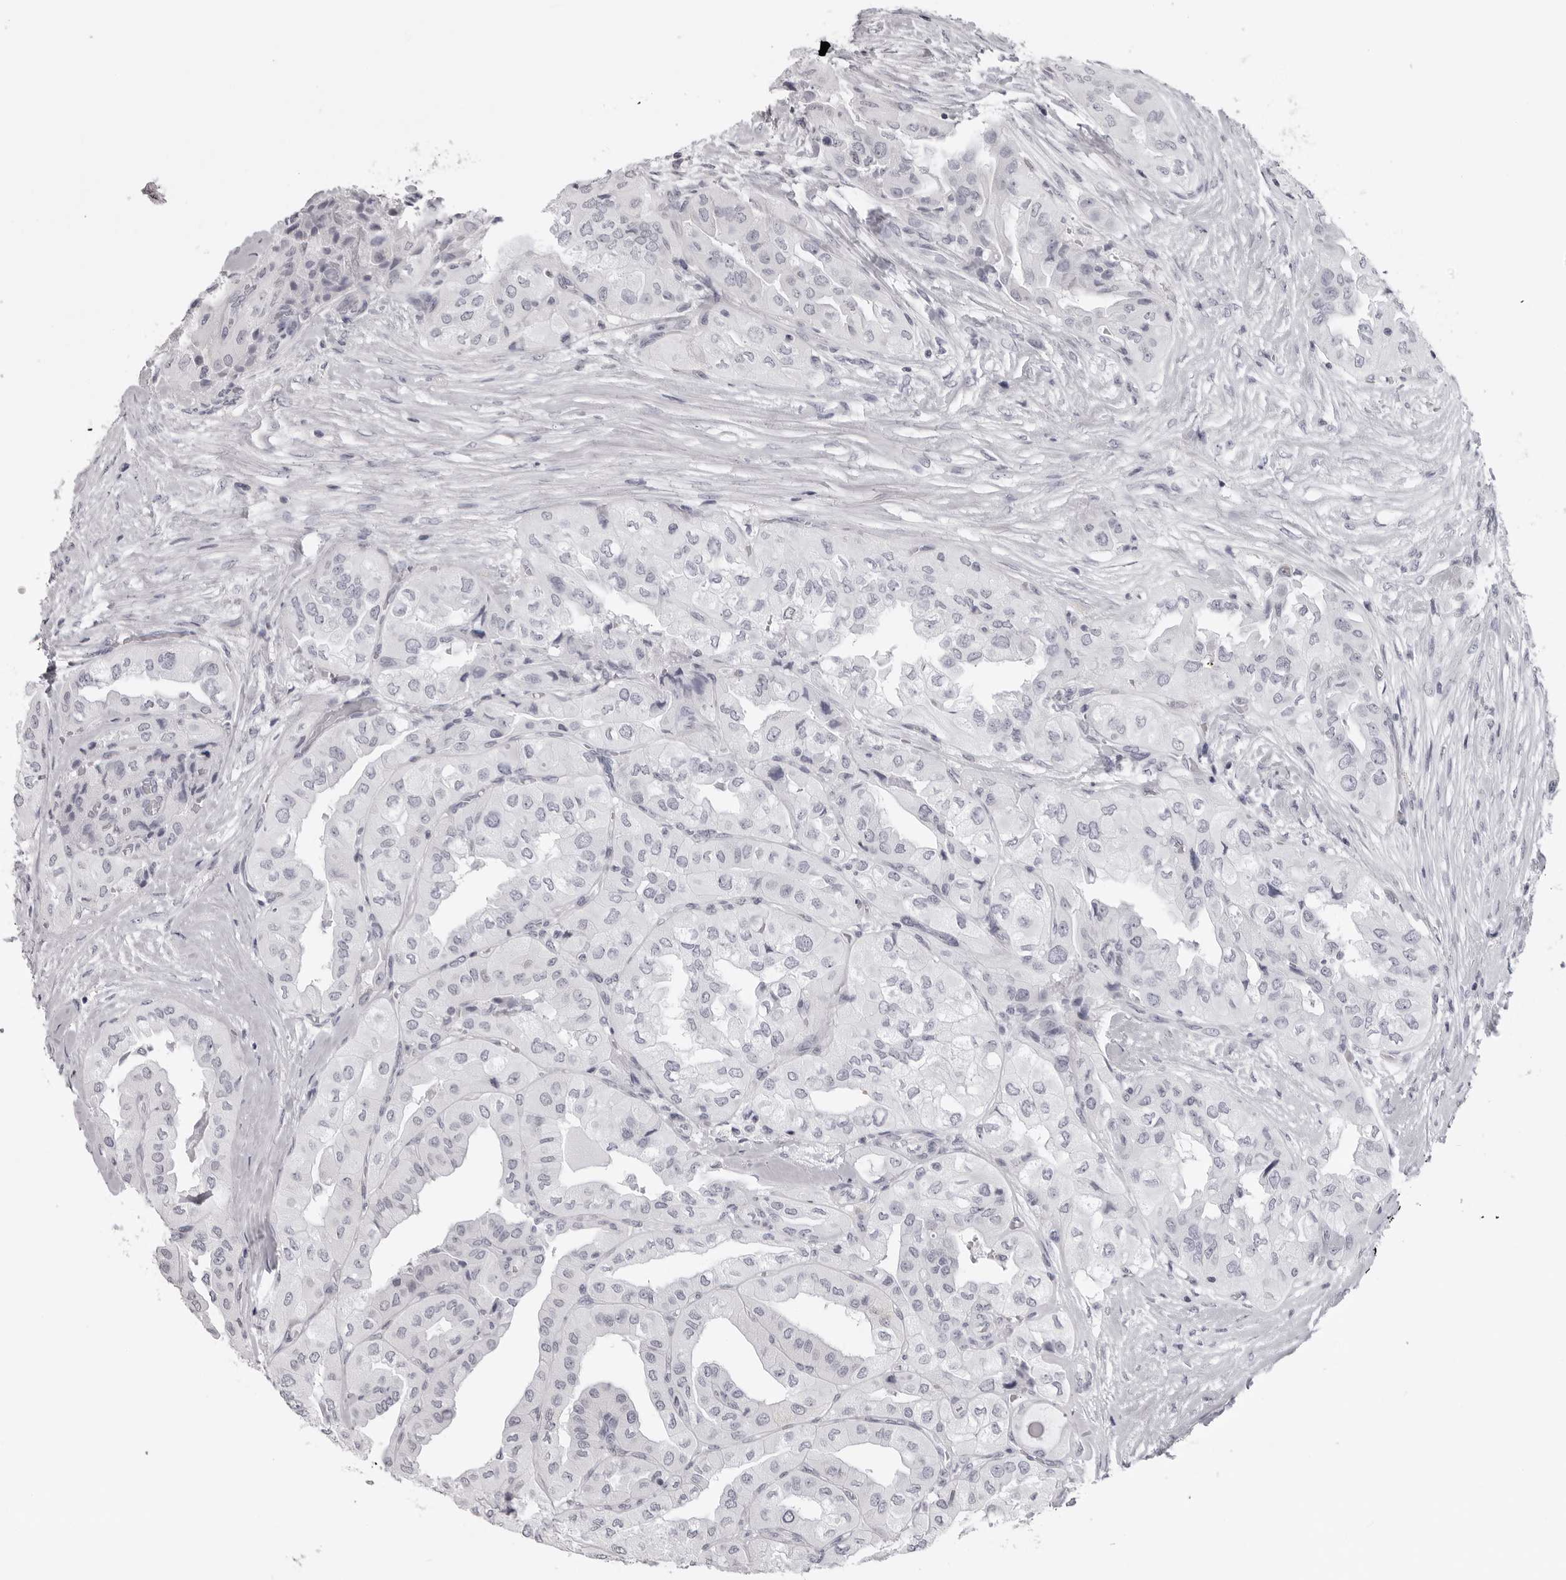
{"staining": {"intensity": "negative", "quantity": "none", "location": "none"}, "tissue": "thyroid cancer", "cell_type": "Tumor cells", "image_type": "cancer", "snomed": [{"axis": "morphology", "description": "Papillary adenocarcinoma, NOS"}, {"axis": "topography", "description": "Thyroid gland"}], "caption": "An immunohistochemistry photomicrograph of papillary adenocarcinoma (thyroid) is shown. There is no staining in tumor cells of papillary adenocarcinoma (thyroid).", "gene": "DNALI1", "patient": {"sex": "female", "age": 59}}